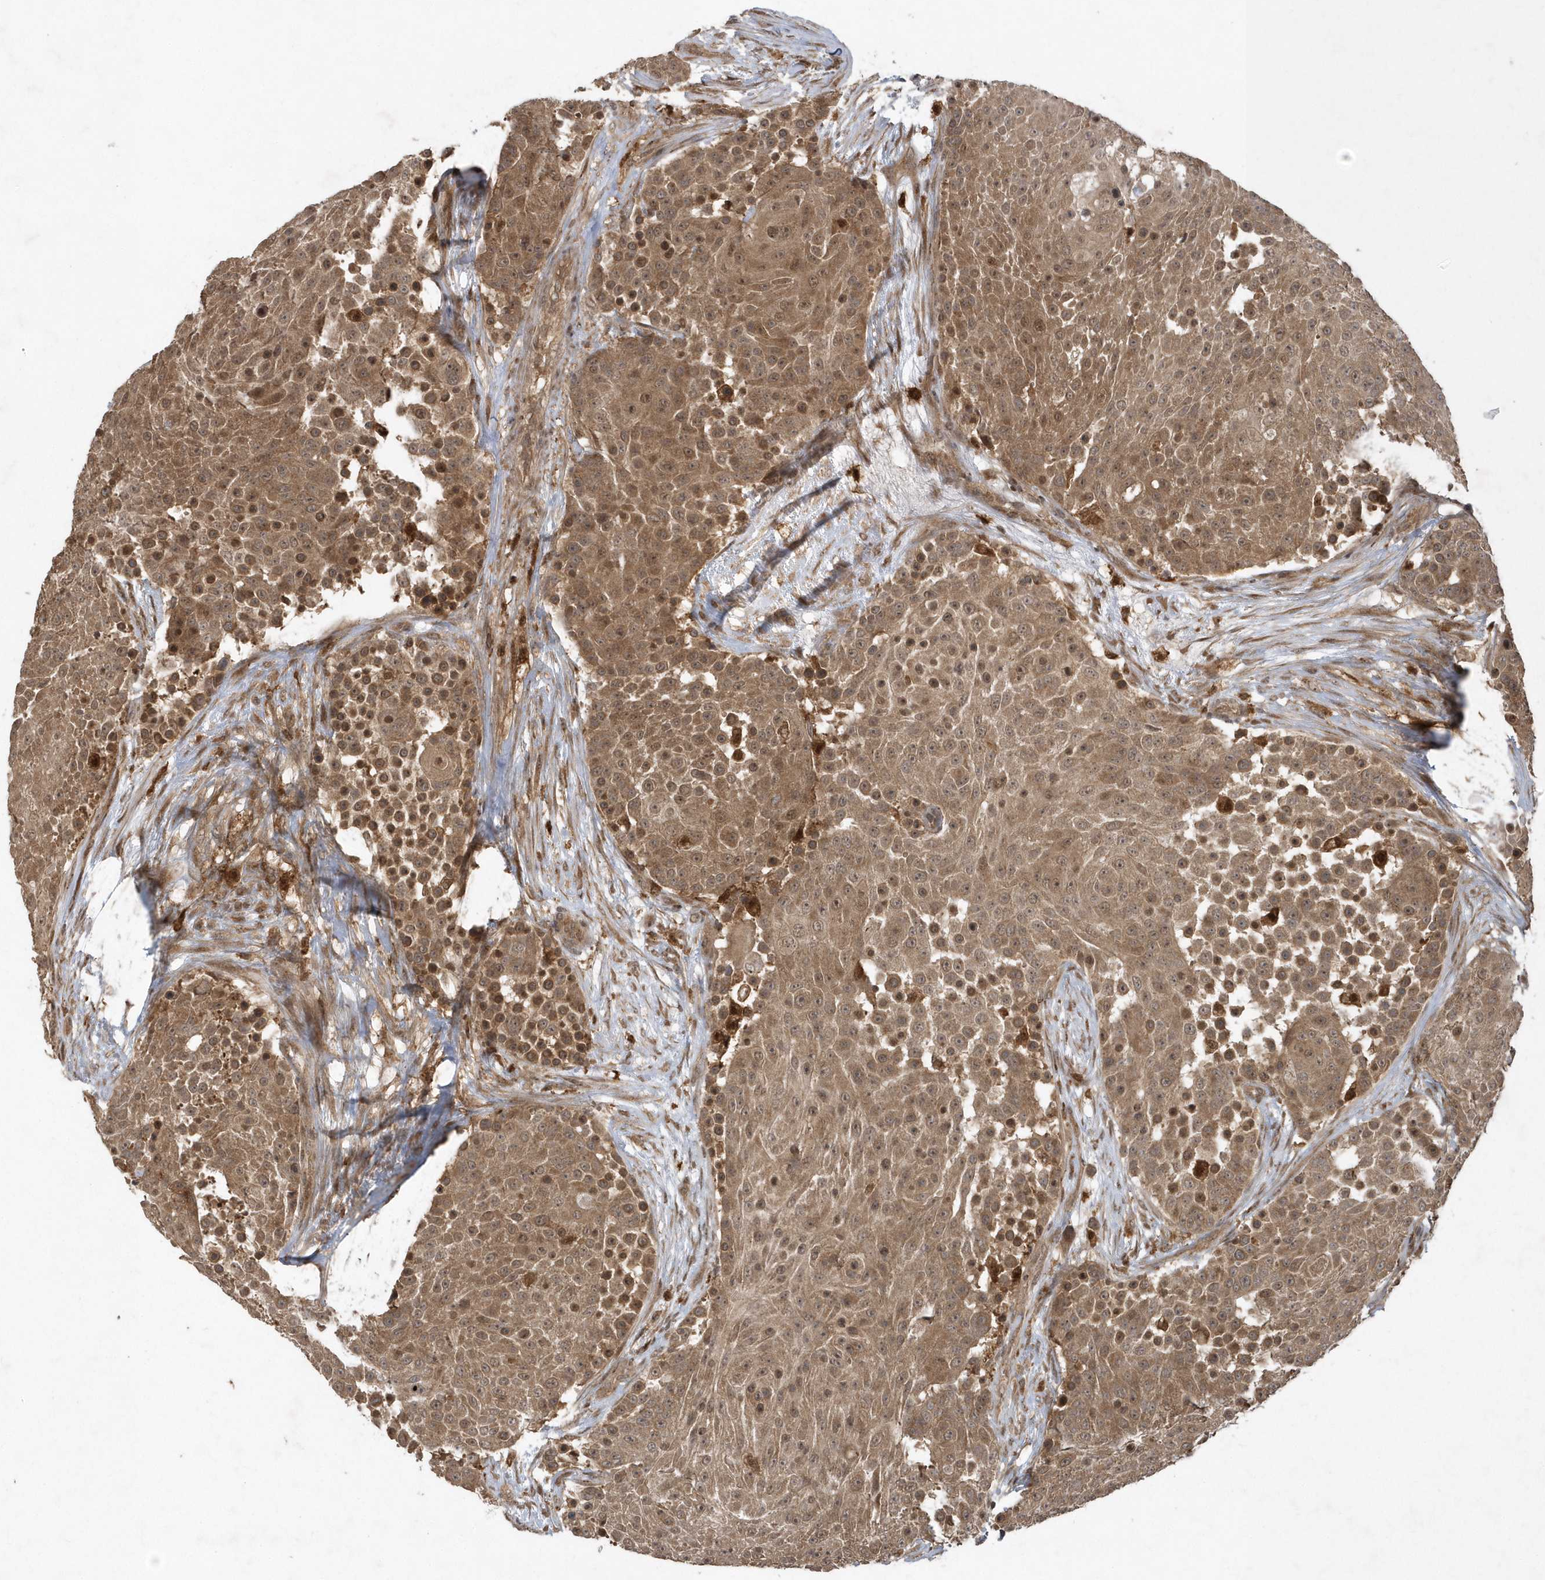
{"staining": {"intensity": "moderate", "quantity": ">75%", "location": "cytoplasmic/membranous,nuclear"}, "tissue": "urothelial cancer", "cell_type": "Tumor cells", "image_type": "cancer", "snomed": [{"axis": "morphology", "description": "Urothelial carcinoma, High grade"}, {"axis": "topography", "description": "Urinary bladder"}], "caption": "Immunohistochemical staining of human urothelial carcinoma (high-grade) demonstrates moderate cytoplasmic/membranous and nuclear protein positivity in approximately >75% of tumor cells. (IHC, brightfield microscopy, high magnification).", "gene": "LACC1", "patient": {"sex": "female", "age": 63}}